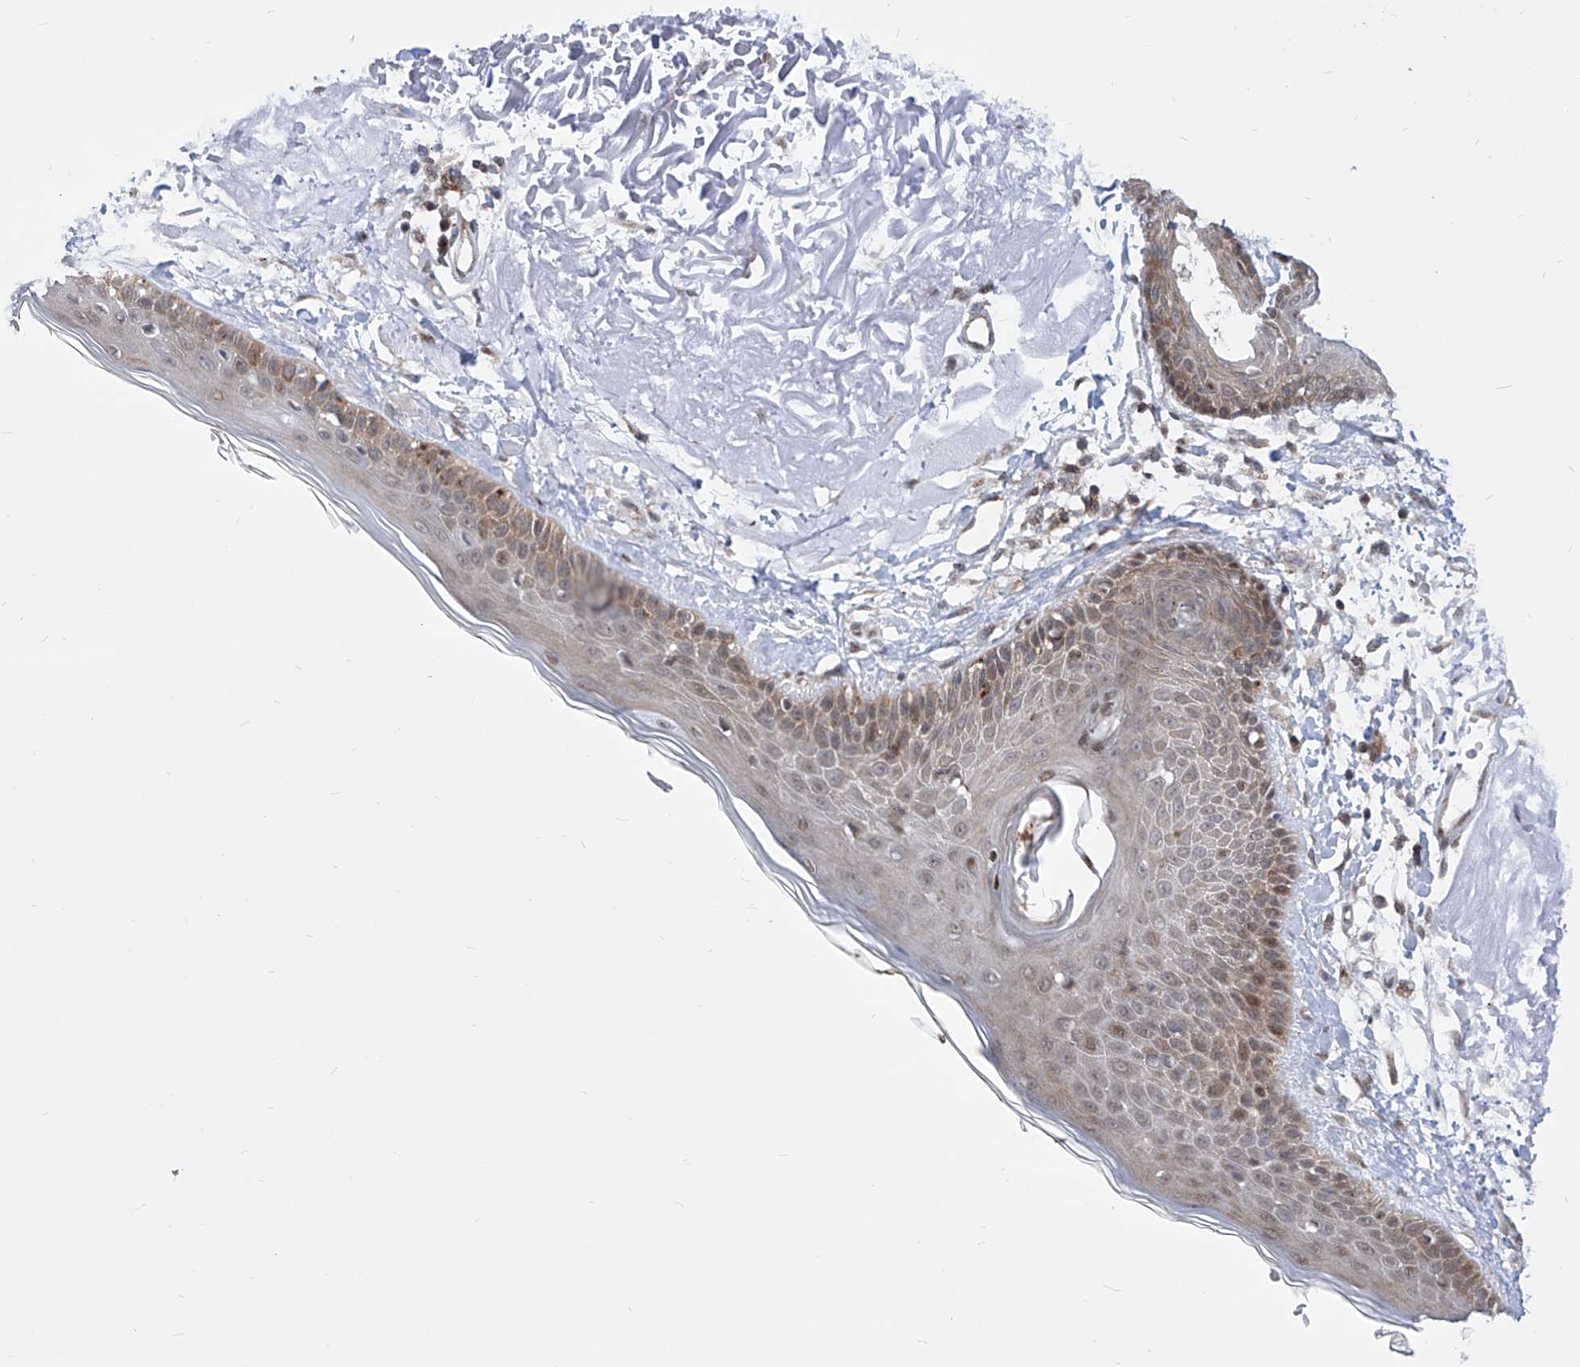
{"staining": {"intensity": "weak", "quantity": "<25%", "location": "cytoplasmic/membranous"}, "tissue": "skin", "cell_type": "Fibroblasts", "image_type": "normal", "snomed": [{"axis": "morphology", "description": "Normal tissue, NOS"}, {"axis": "topography", "description": "Skin"}, {"axis": "topography", "description": "Skeletal muscle"}], "caption": "Skin stained for a protein using immunohistochemistry (IHC) displays no expression fibroblasts.", "gene": "CEP290", "patient": {"sex": "male", "age": 83}}